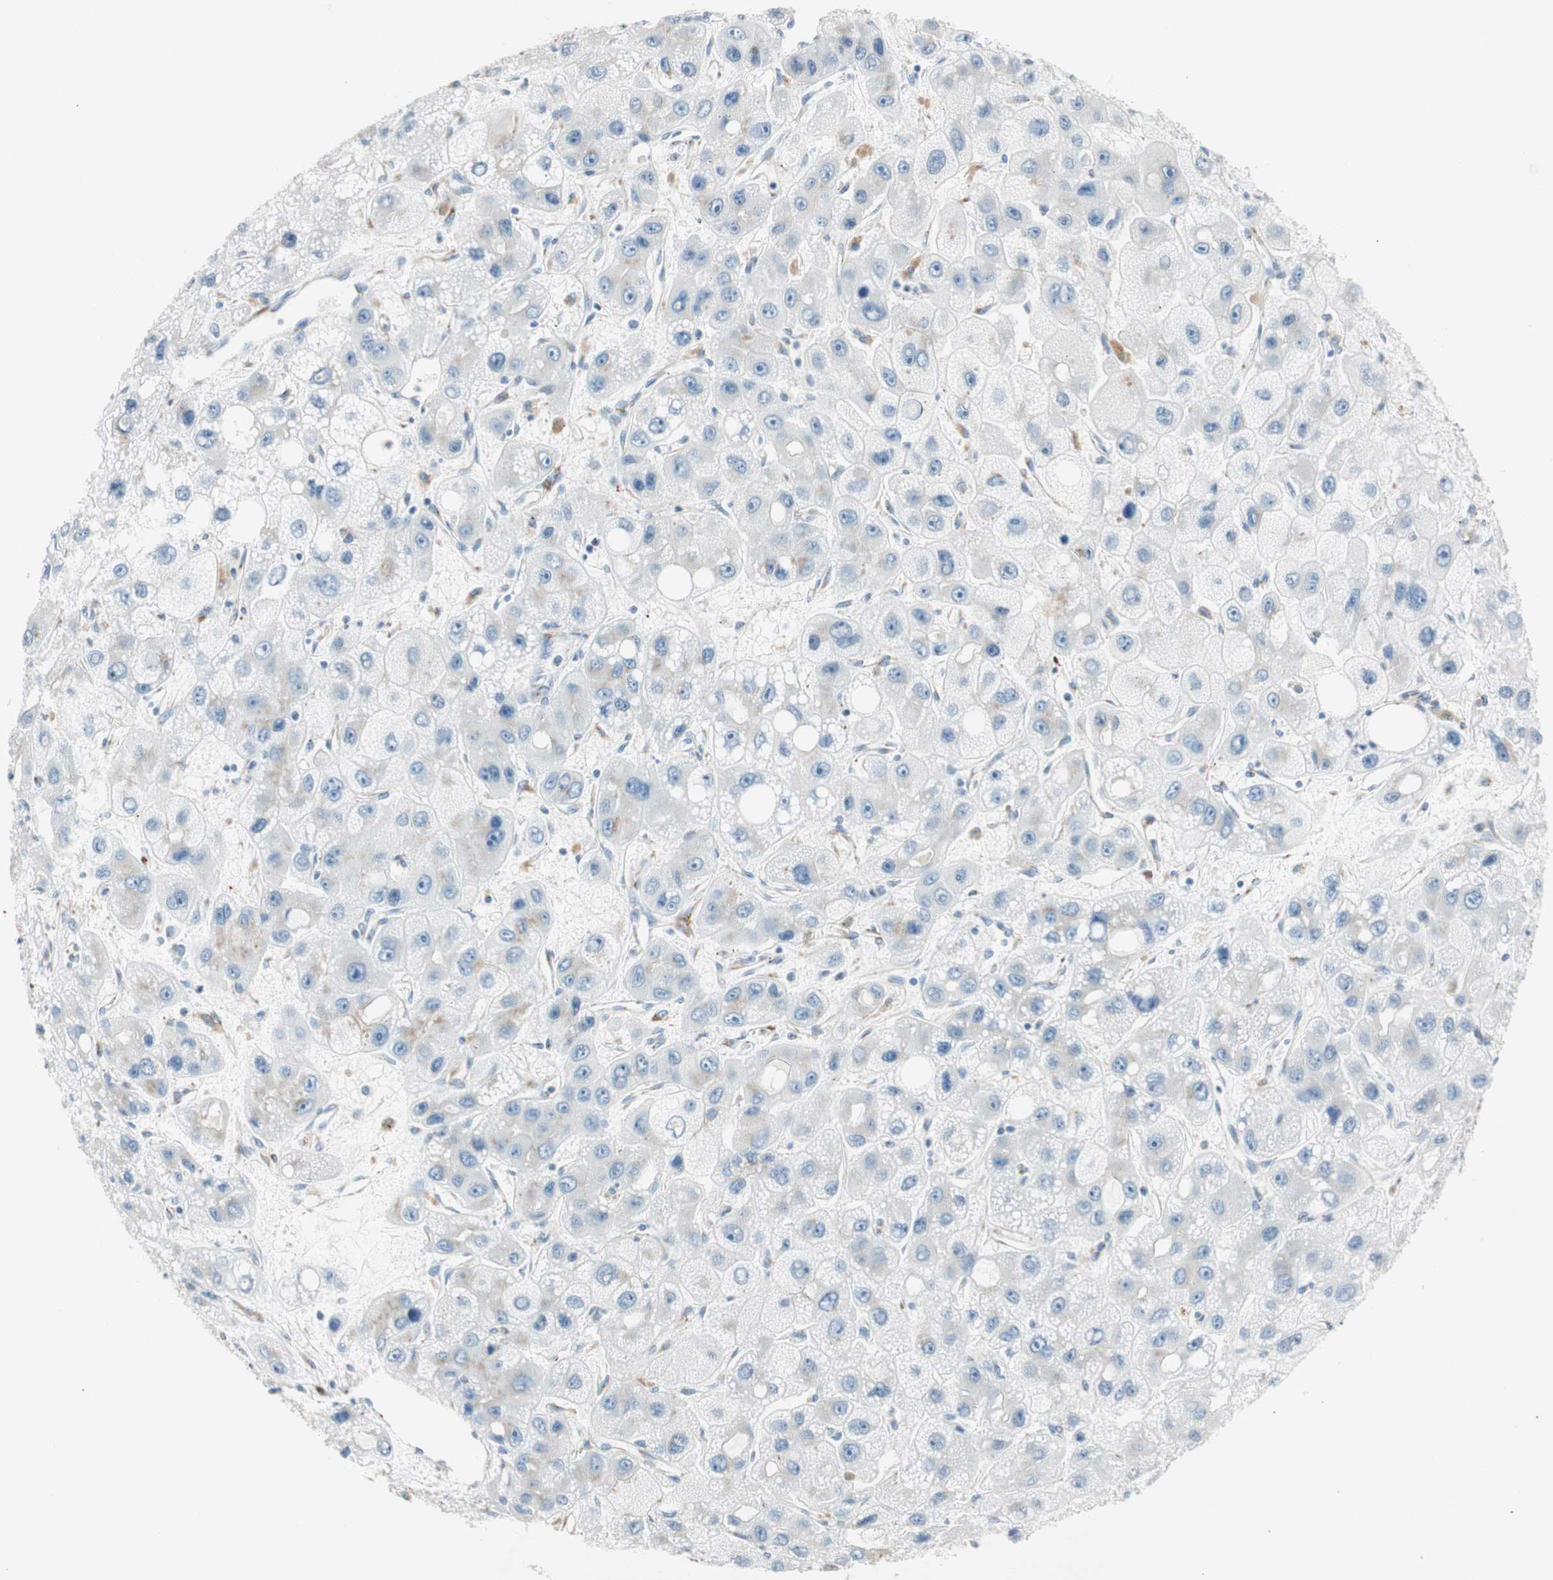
{"staining": {"intensity": "negative", "quantity": "none", "location": "none"}, "tissue": "liver cancer", "cell_type": "Tumor cells", "image_type": "cancer", "snomed": [{"axis": "morphology", "description": "Carcinoma, Hepatocellular, NOS"}, {"axis": "topography", "description": "Liver"}], "caption": "DAB (3,3'-diaminobenzidine) immunohistochemical staining of human liver hepatocellular carcinoma demonstrates no significant expression in tumor cells.", "gene": "TMF1", "patient": {"sex": "male", "age": 55}}